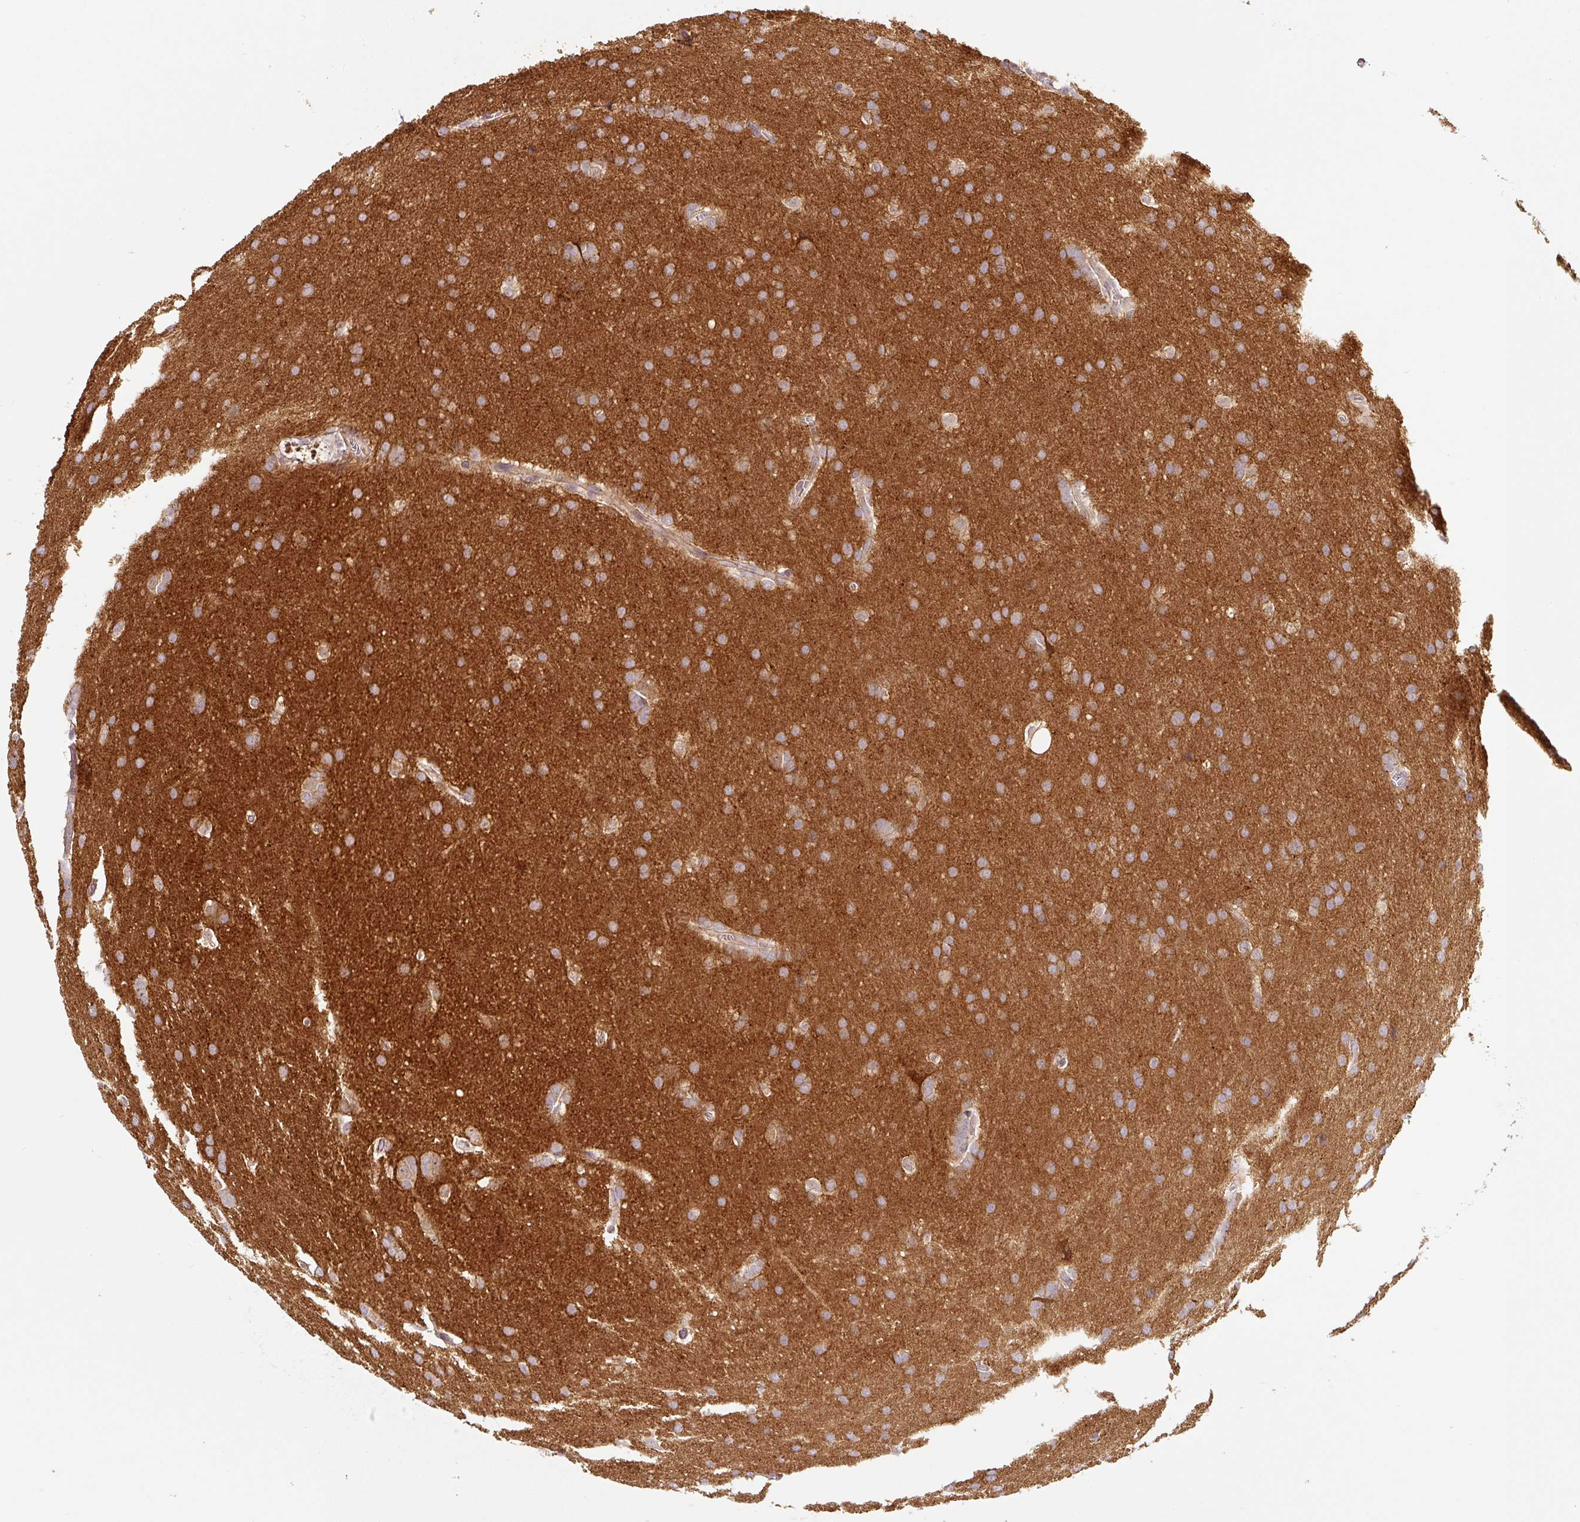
{"staining": {"intensity": "weak", "quantity": "<25%", "location": "cytoplasmic/membranous"}, "tissue": "glioma", "cell_type": "Tumor cells", "image_type": "cancer", "snomed": [{"axis": "morphology", "description": "Glioma, malignant, Low grade"}, {"axis": "topography", "description": "Brain"}], "caption": "This image is of malignant glioma (low-grade) stained with immunohistochemistry to label a protein in brown with the nuclei are counter-stained blue. There is no expression in tumor cells.", "gene": "PRKAA2", "patient": {"sex": "female", "age": 32}}